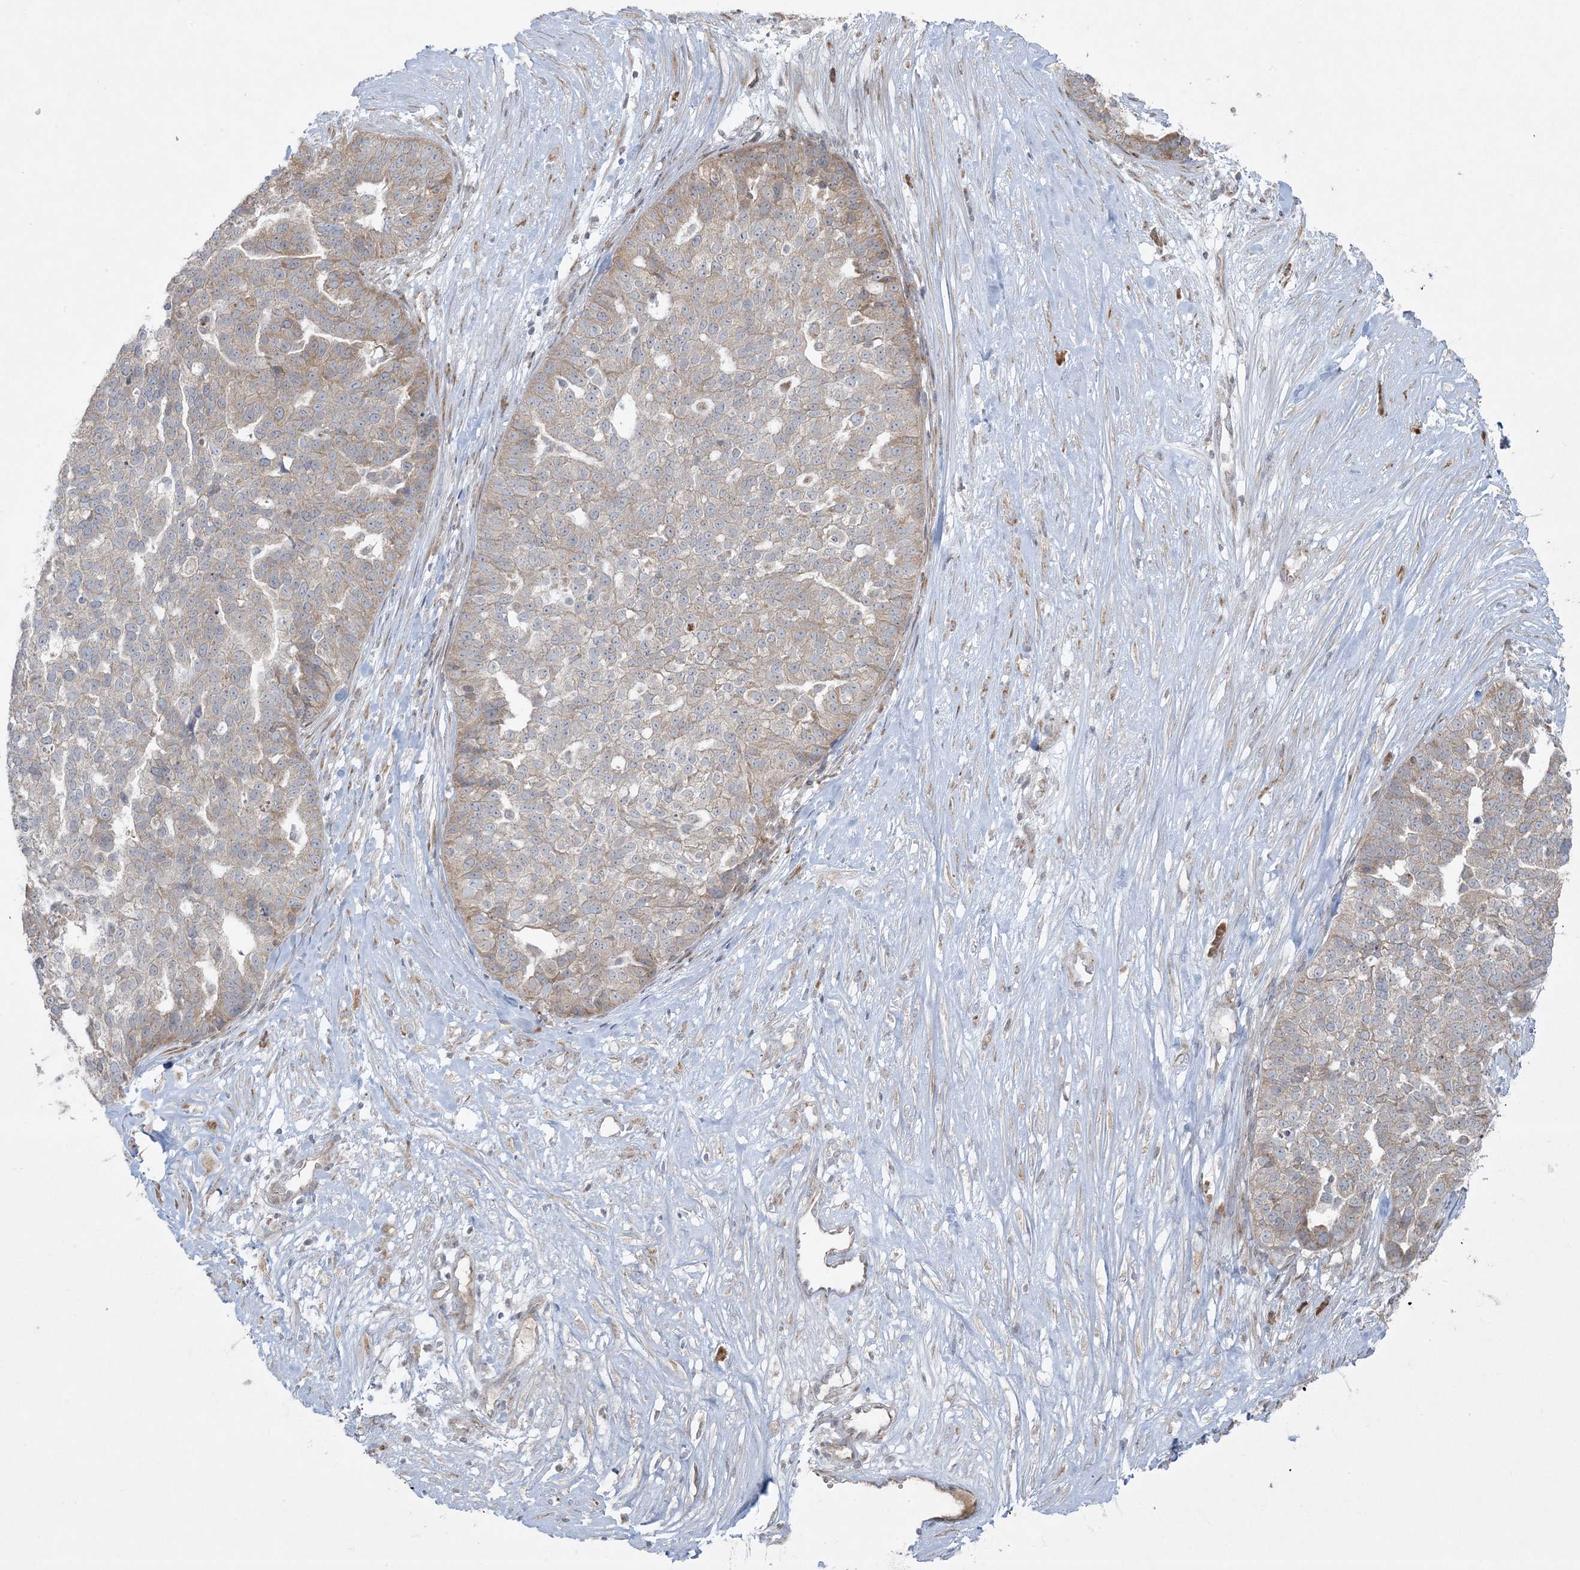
{"staining": {"intensity": "moderate", "quantity": "25%-75%", "location": "cytoplasmic/membranous"}, "tissue": "ovarian cancer", "cell_type": "Tumor cells", "image_type": "cancer", "snomed": [{"axis": "morphology", "description": "Cystadenocarcinoma, serous, NOS"}, {"axis": "topography", "description": "Ovary"}], "caption": "A medium amount of moderate cytoplasmic/membranous expression is appreciated in about 25%-75% of tumor cells in ovarian cancer (serous cystadenocarcinoma) tissue. The protein of interest is stained brown, and the nuclei are stained in blue (DAB IHC with brightfield microscopy, high magnification).", "gene": "ZNF263", "patient": {"sex": "female", "age": 59}}